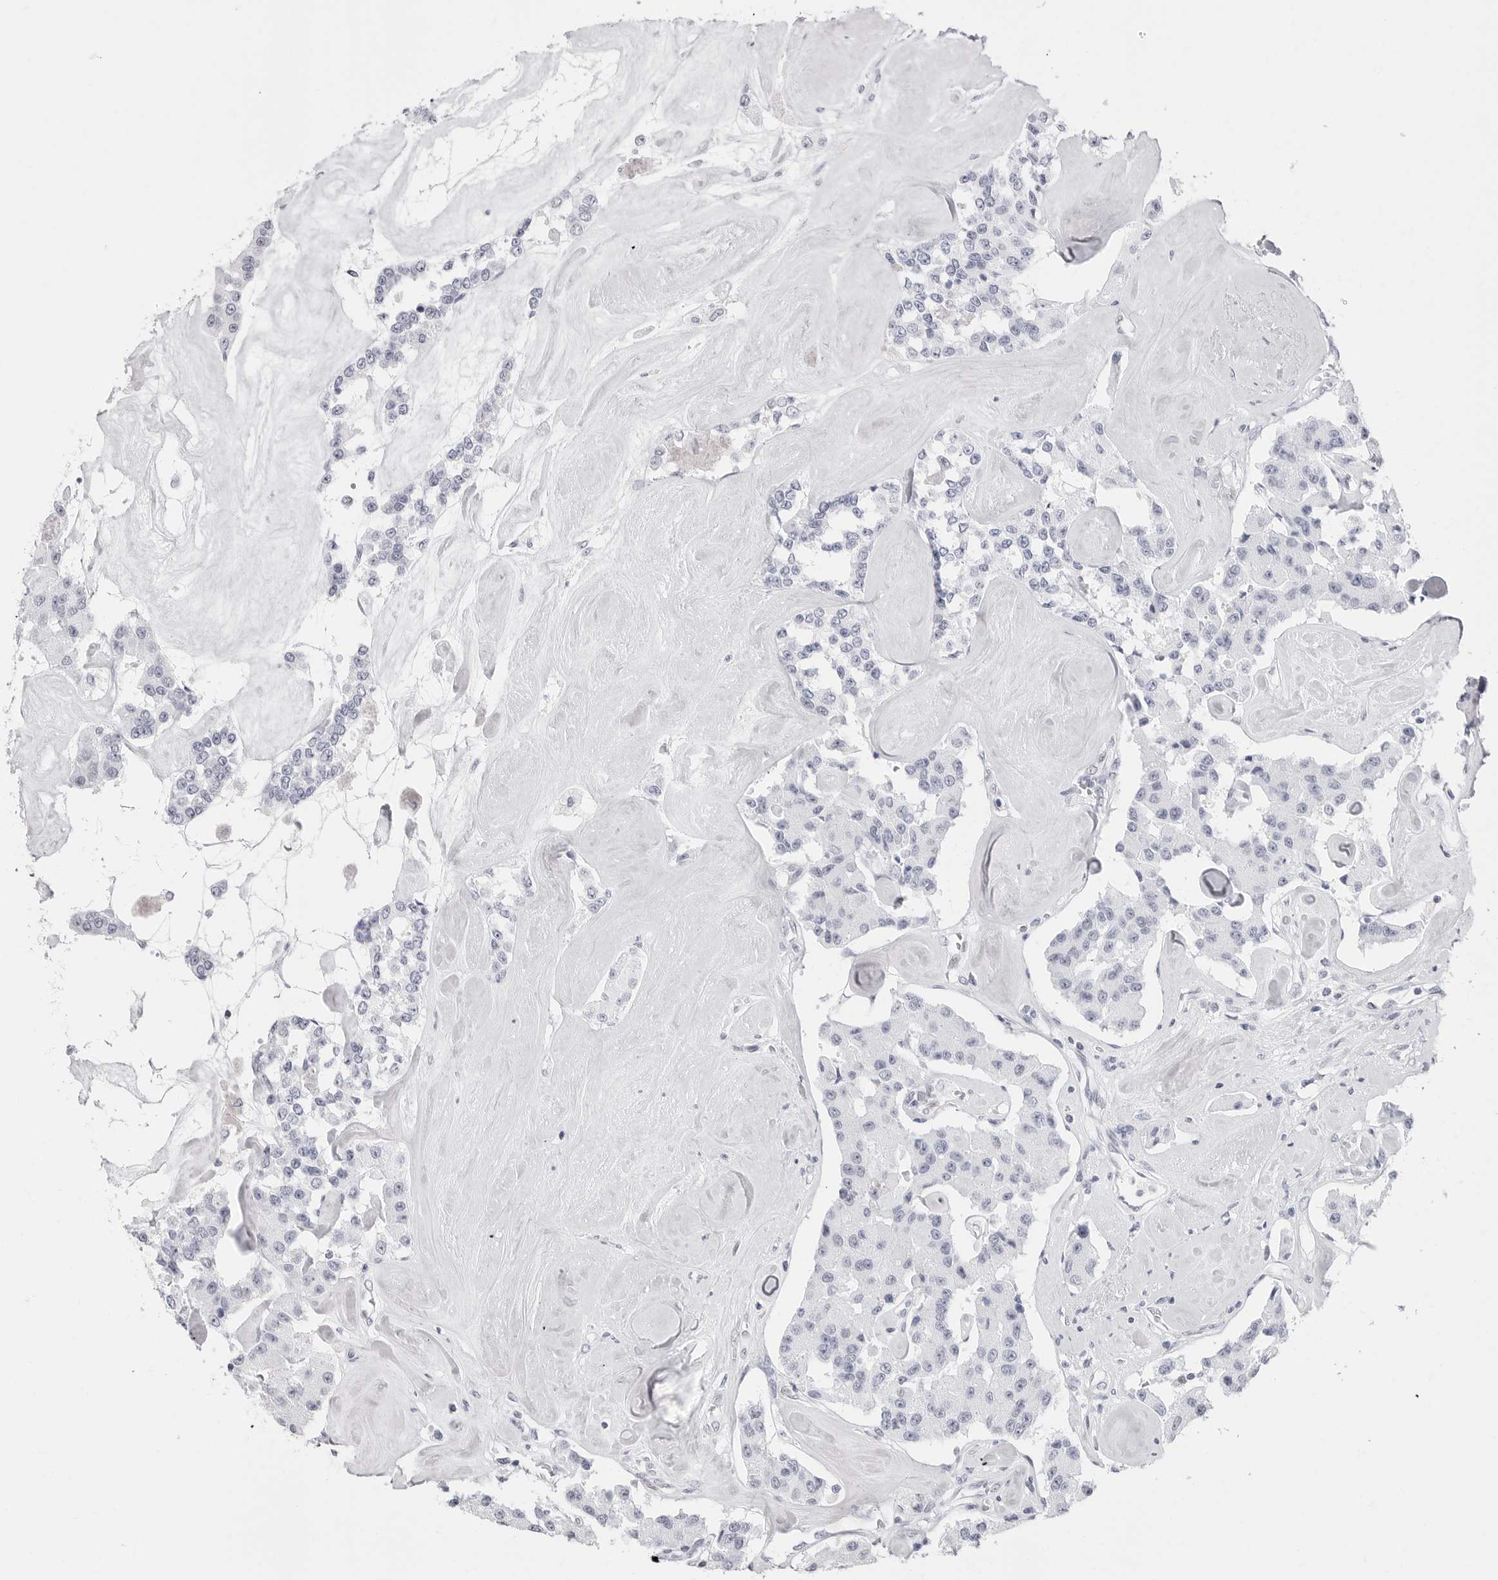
{"staining": {"intensity": "negative", "quantity": "none", "location": "none"}, "tissue": "carcinoid", "cell_type": "Tumor cells", "image_type": "cancer", "snomed": [{"axis": "morphology", "description": "Carcinoid, malignant, NOS"}, {"axis": "topography", "description": "Pancreas"}], "caption": "This histopathology image is of carcinoid stained with immunohistochemistry to label a protein in brown with the nuclei are counter-stained blue. There is no positivity in tumor cells.", "gene": "NASP", "patient": {"sex": "male", "age": 41}}